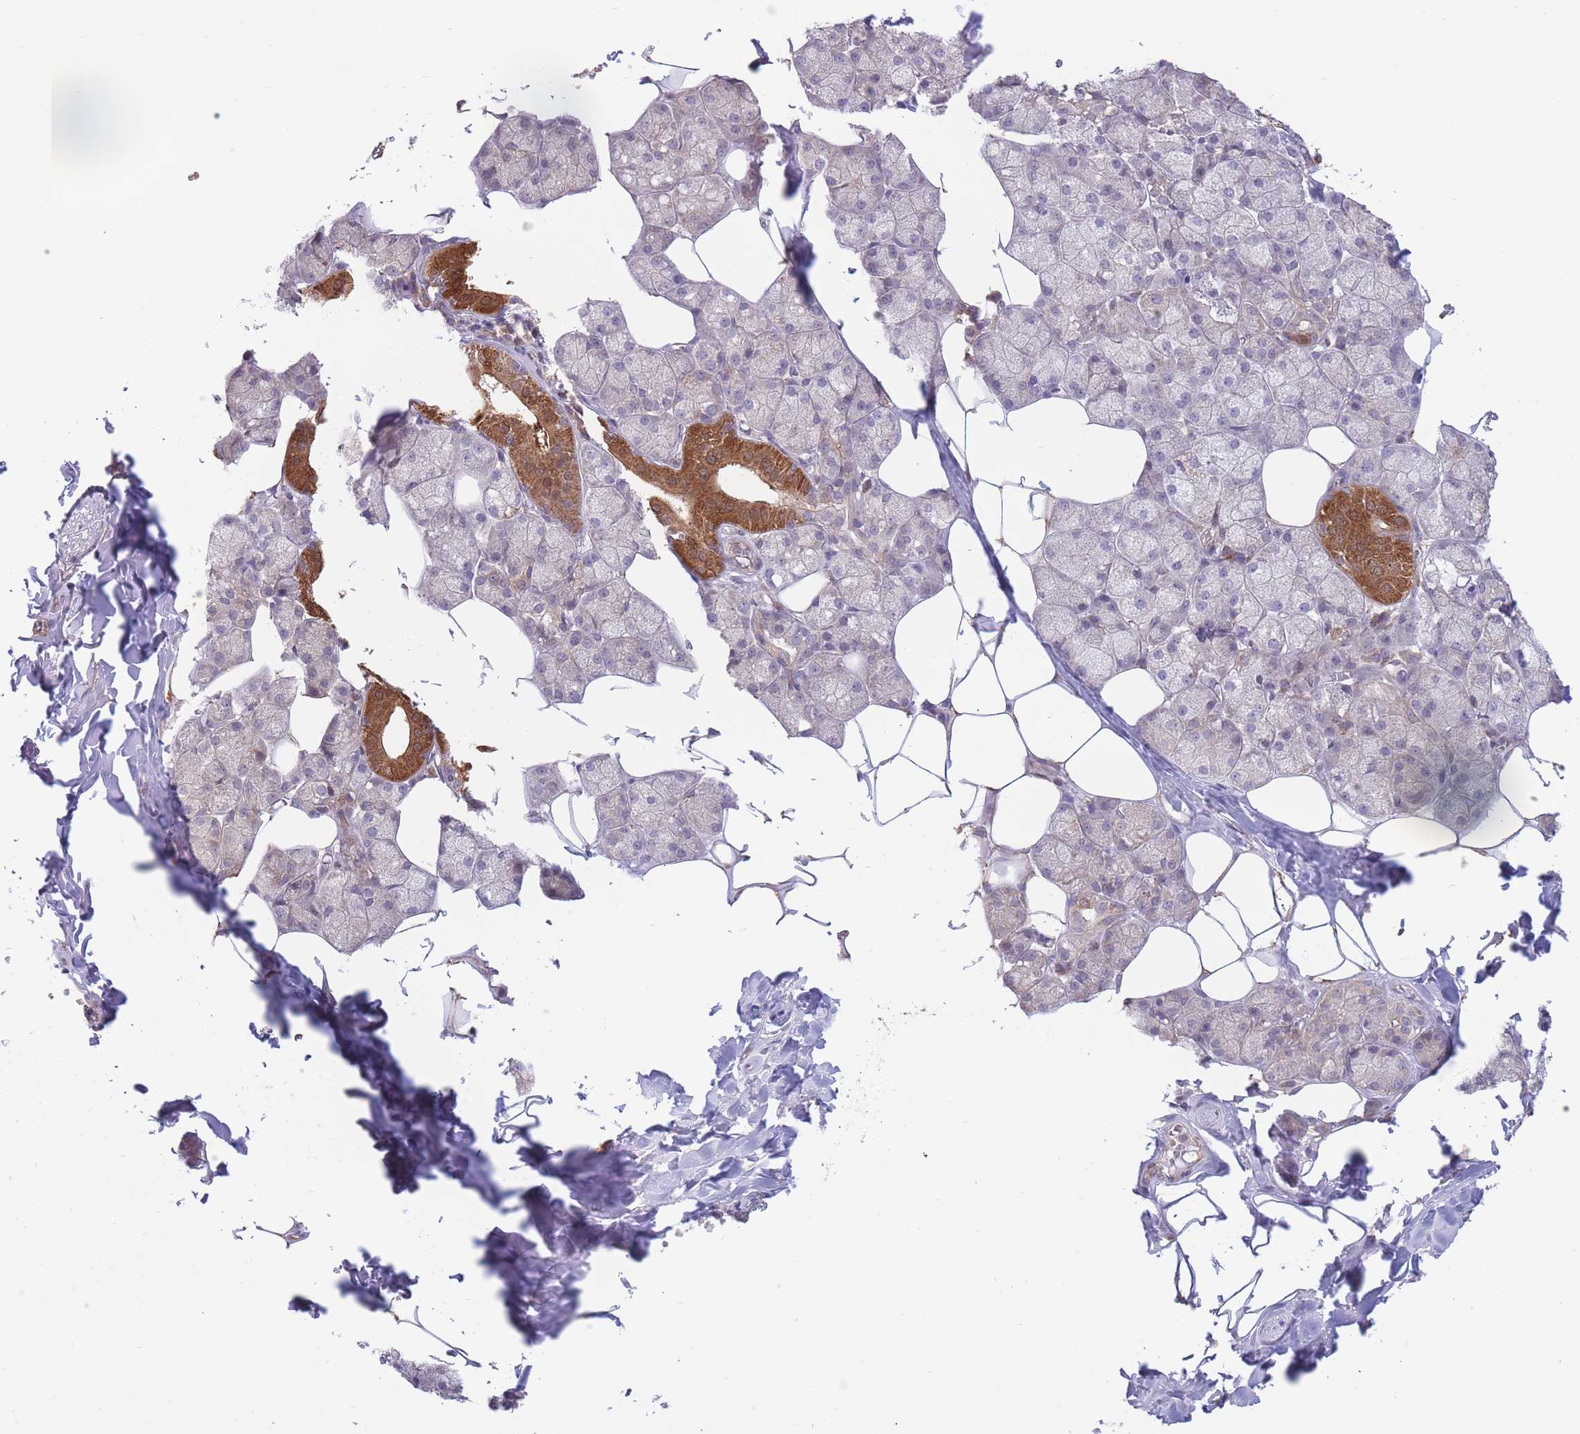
{"staining": {"intensity": "strong", "quantity": "<25%", "location": "cytoplasmic/membranous"}, "tissue": "salivary gland", "cell_type": "Glandular cells", "image_type": "normal", "snomed": [{"axis": "morphology", "description": "Normal tissue, NOS"}, {"axis": "topography", "description": "Salivary gland"}], "caption": "Strong cytoplasmic/membranous staining is identified in approximately <25% of glandular cells in benign salivary gland.", "gene": "ALS2CL", "patient": {"sex": "male", "age": 62}}